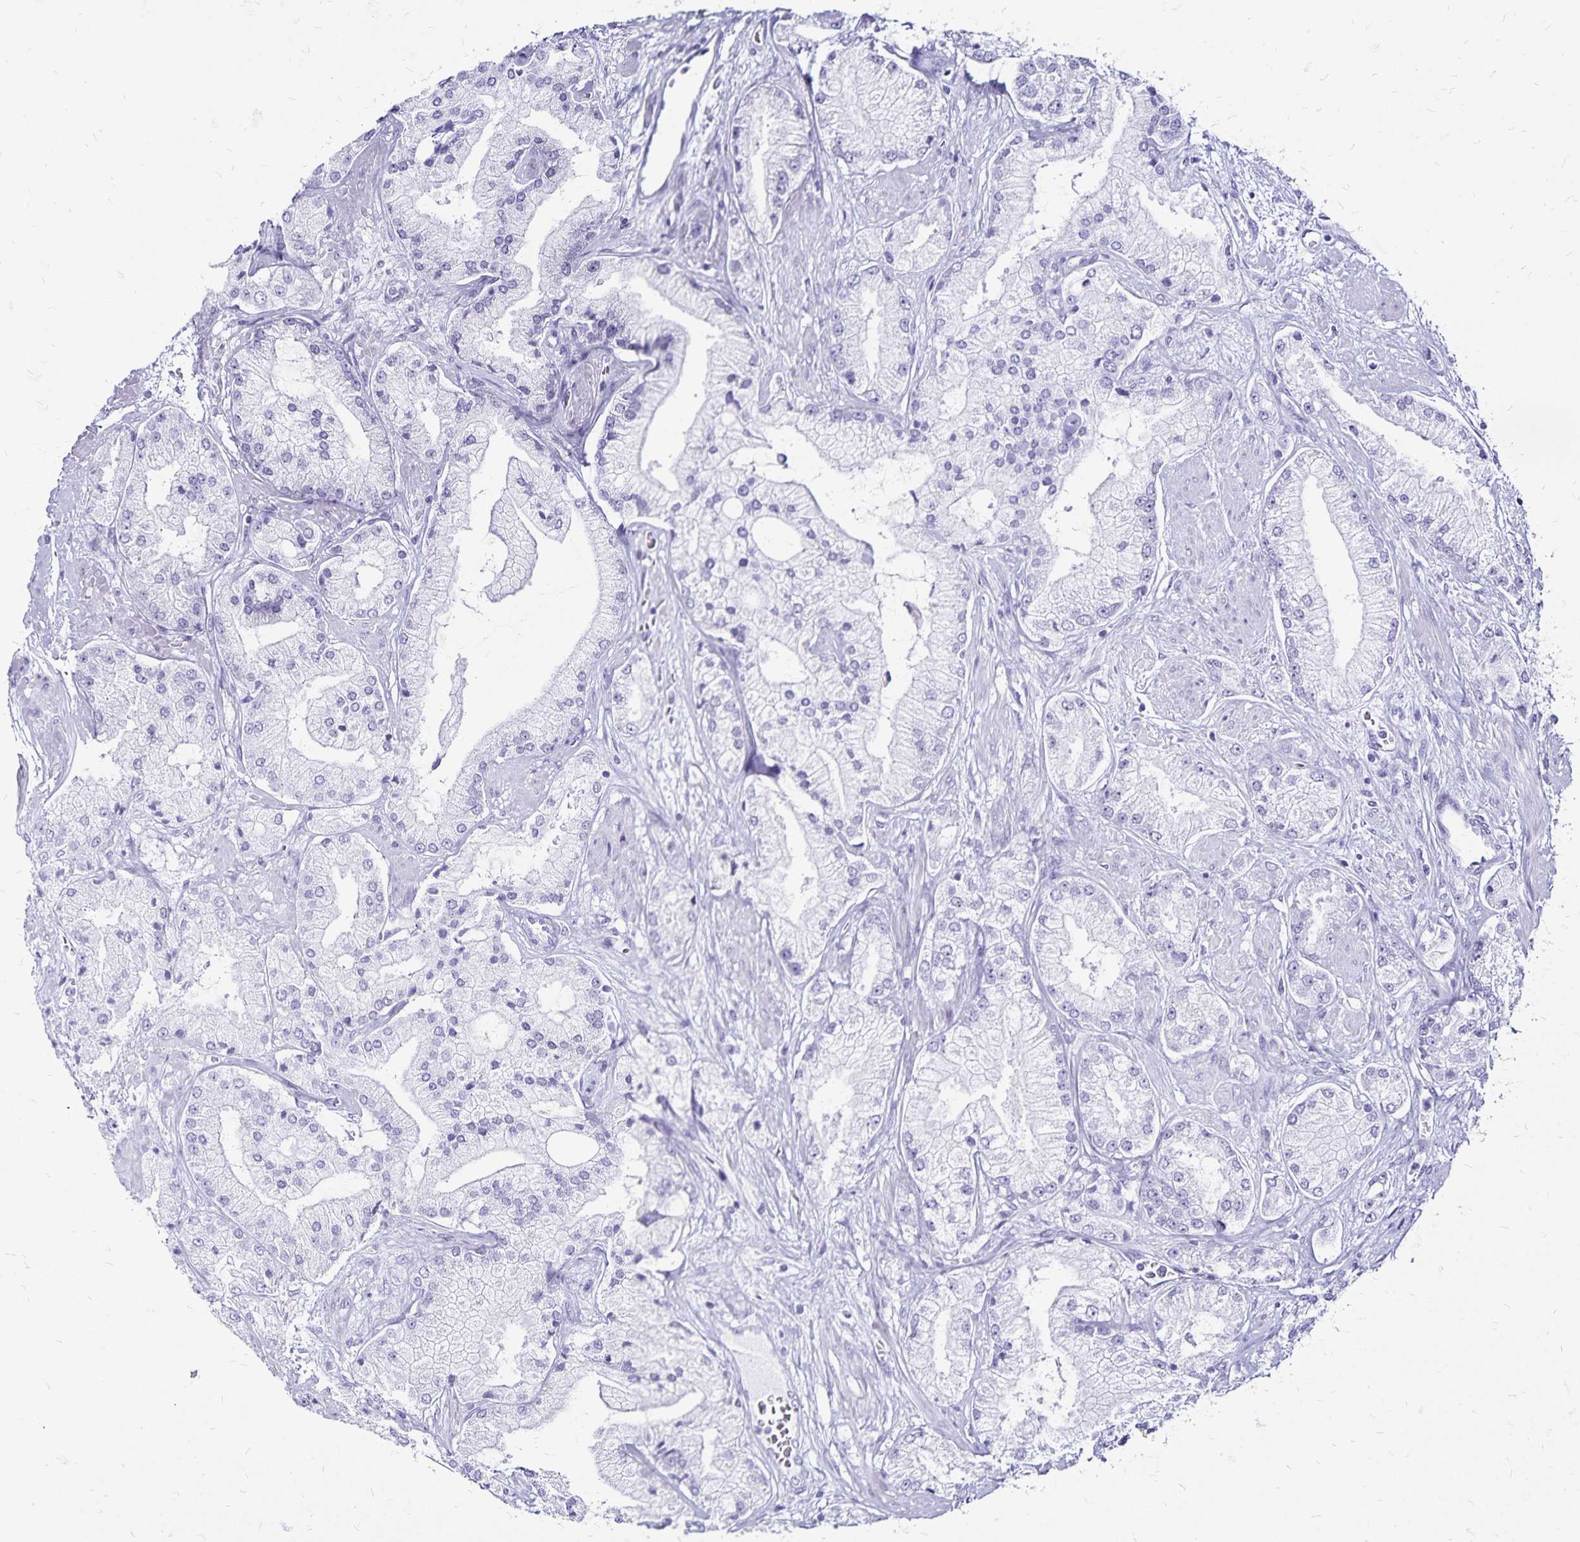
{"staining": {"intensity": "negative", "quantity": "none", "location": "none"}, "tissue": "prostate cancer", "cell_type": "Tumor cells", "image_type": "cancer", "snomed": [{"axis": "morphology", "description": "Adenocarcinoma, High grade"}, {"axis": "topography", "description": "Prostate"}], "caption": "Tumor cells show no significant protein expression in prostate adenocarcinoma (high-grade).", "gene": "LIN28B", "patient": {"sex": "male", "age": 68}}